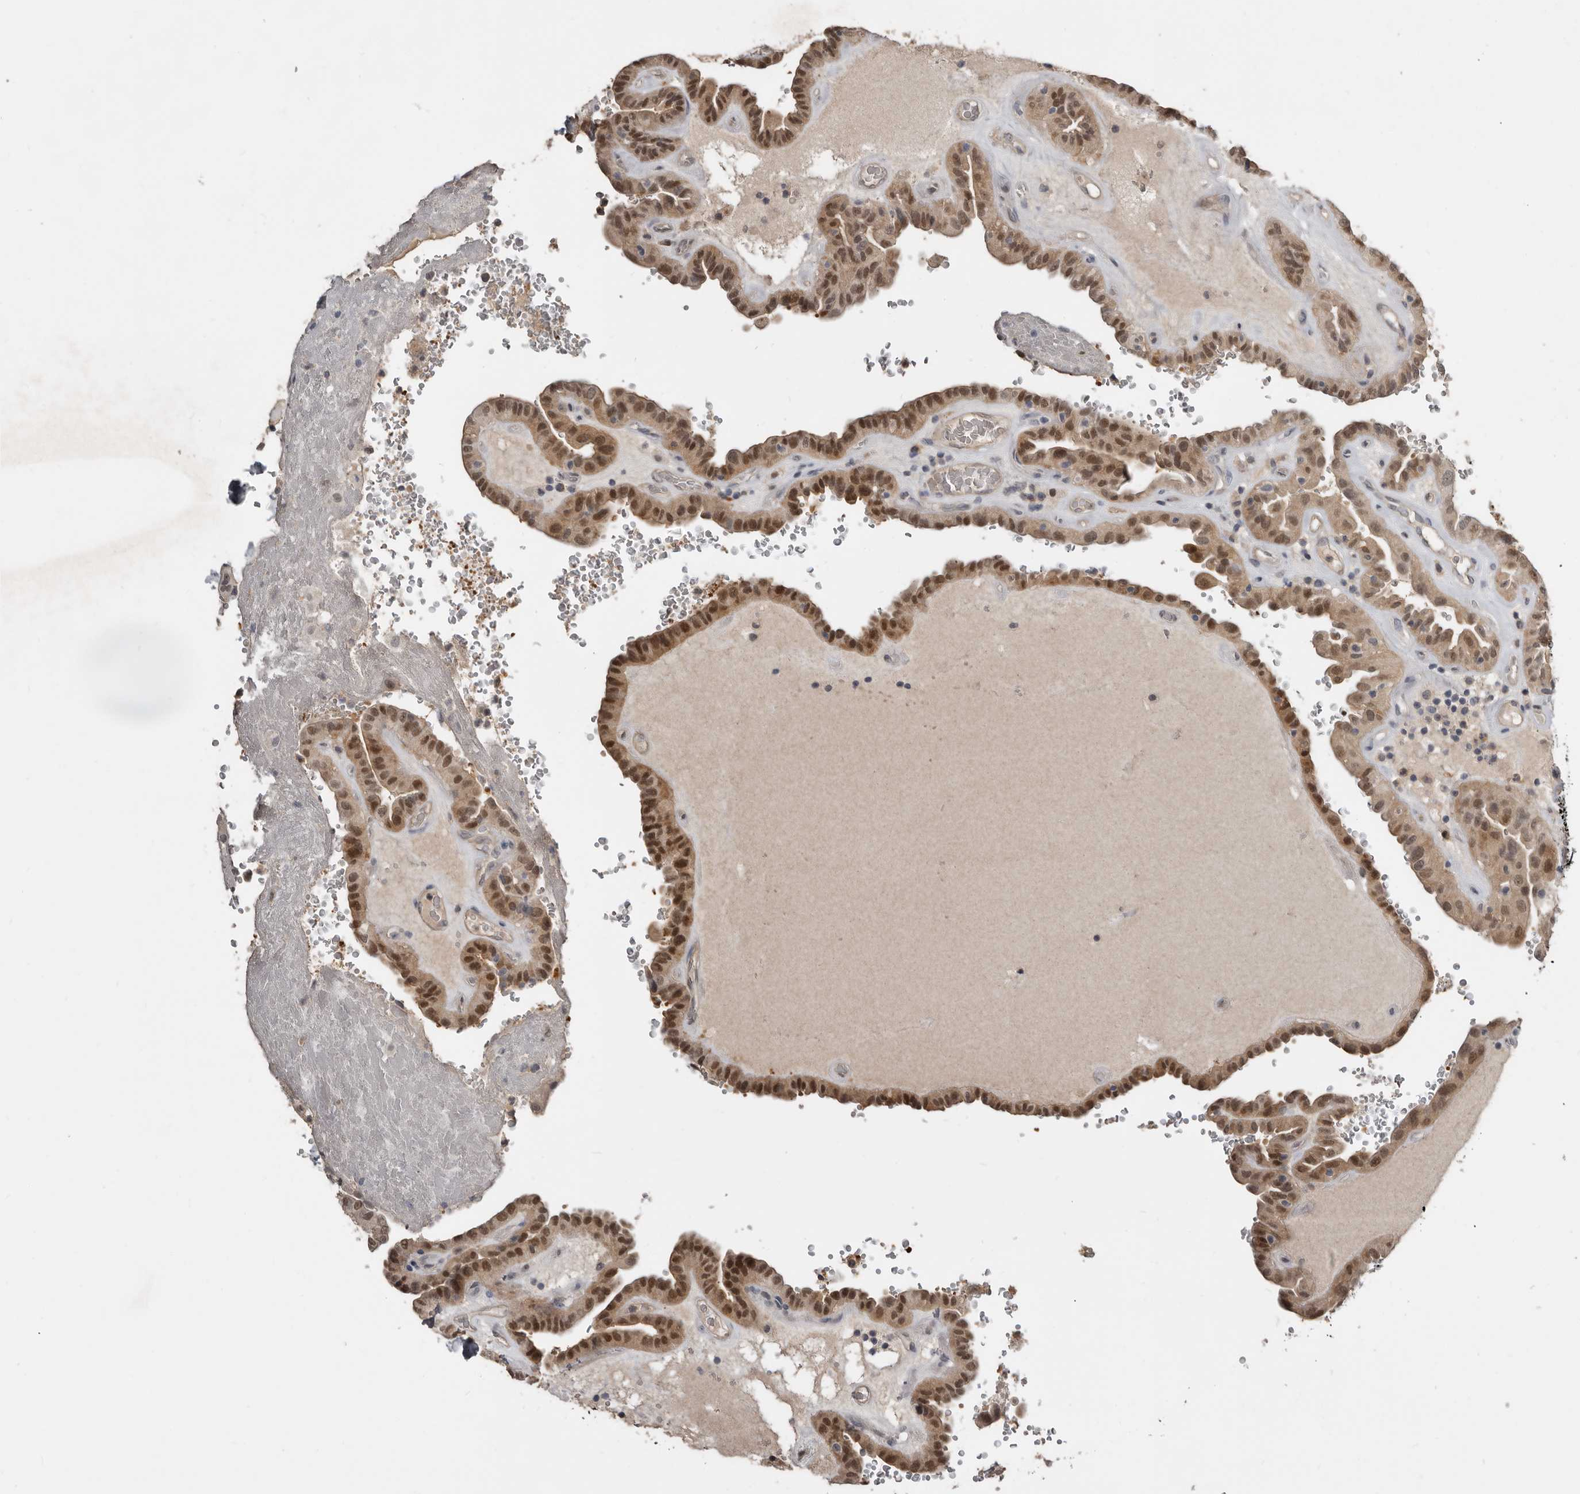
{"staining": {"intensity": "moderate", "quantity": ">75%", "location": "nuclear"}, "tissue": "thyroid cancer", "cell_type": "Tumor cells", "image_type": "cancer", "snomed": [{"axis": "morphology", "description": "Papillary adenocarcinoma, NOS"}, {"axis": "topography", "description": "Thyroid gland"}], "caption": "Immunohistochemistry (IHC) (DAB) staining of papillary adenocarcinoma (thyroid) shows moderate nuclear protein positivity in approximately >75% of tumor cells.", "gene": "RBKS", "patient": {"sex": "male", "age": 77}}